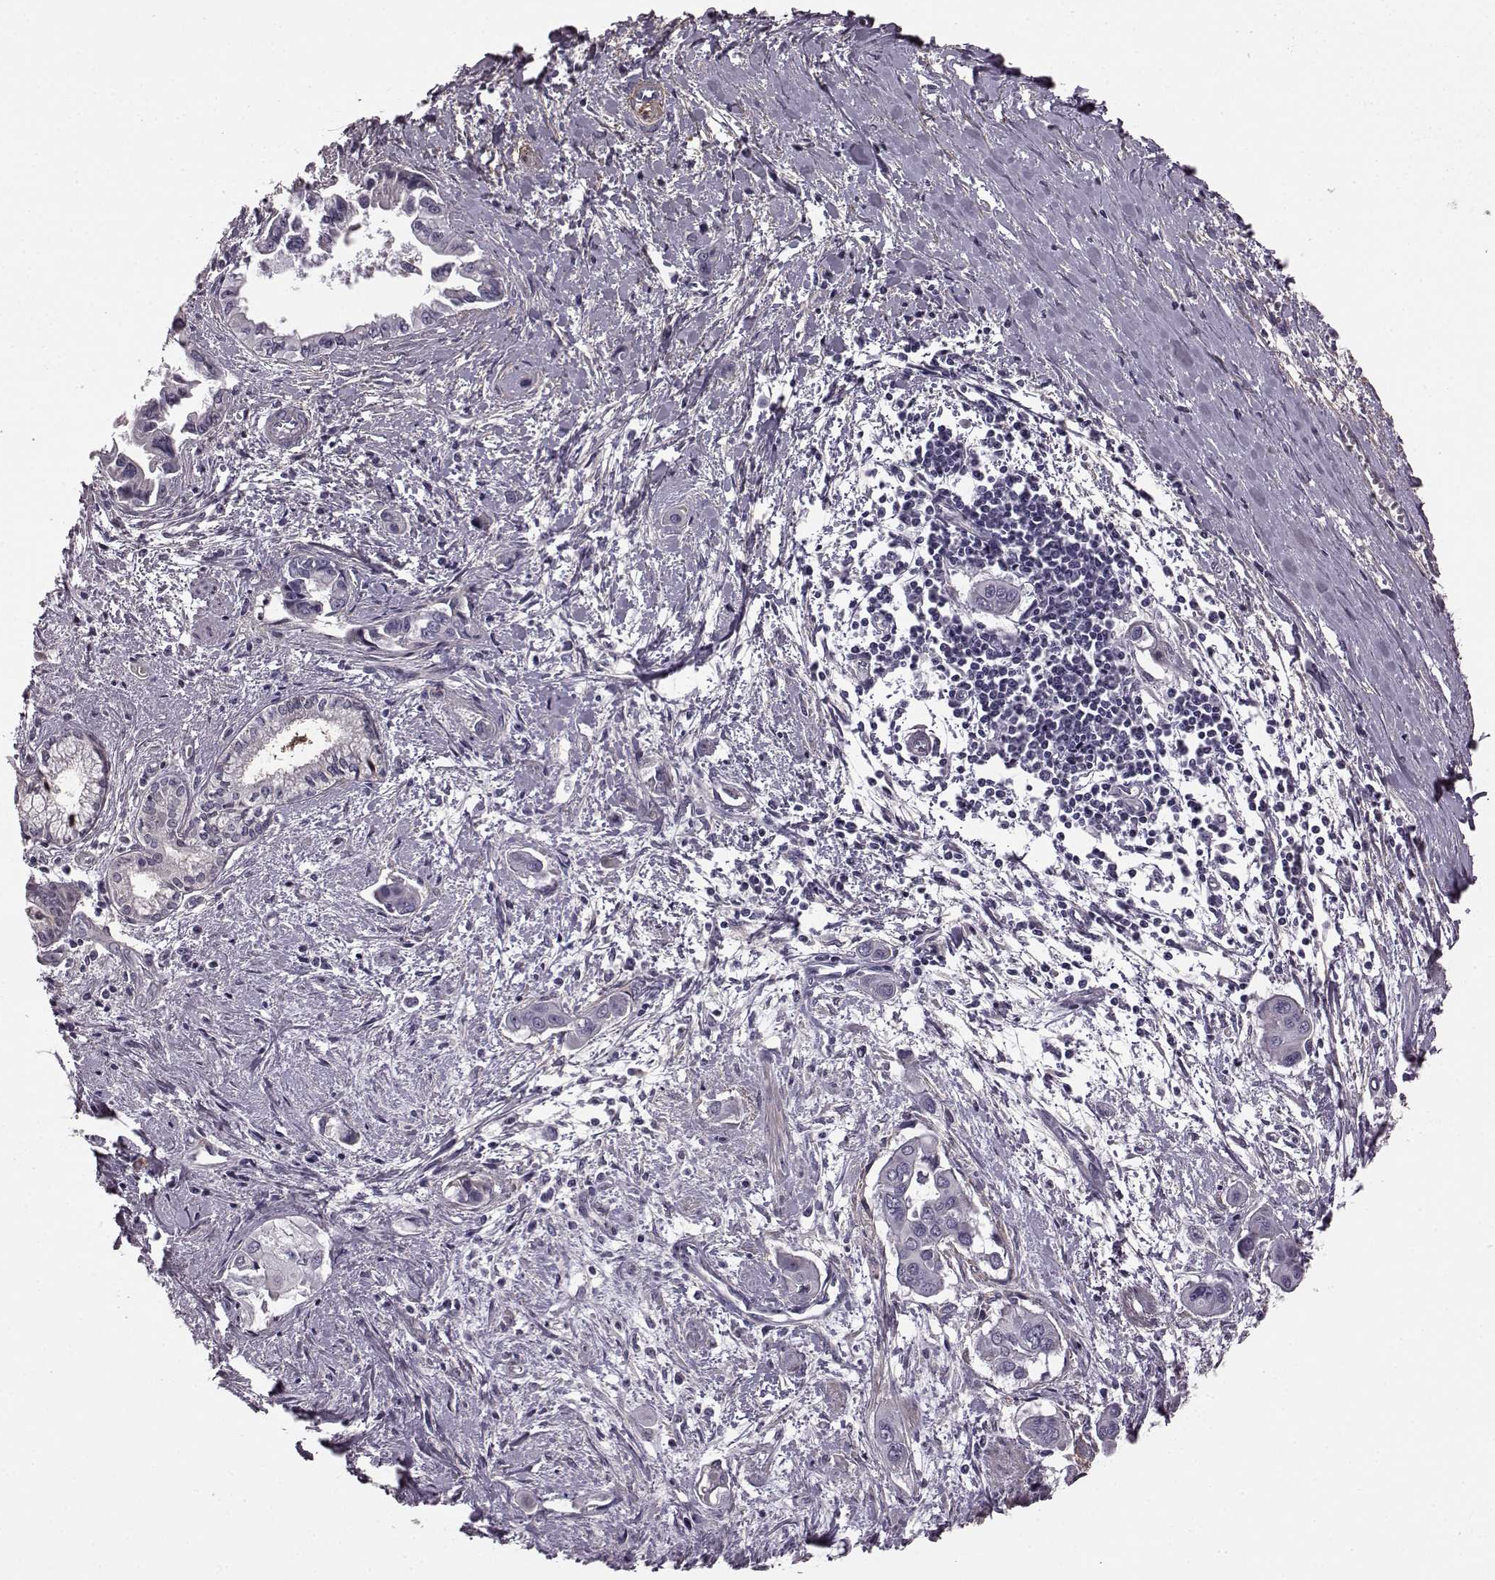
{"staining": {"intensity": "negative", "quantity": "none", "location": "none"}, "tissue": "pancreatic cancer", "cell_type": "Tumor cells", "image_type": "cancer", "snomed": [{"axis": "morphology", "description": "Adenocarcinoma, NOS"}, {"axis": "topography", "description": "Pancreas"}], "caption": "Tumor cells show no significant protein positivity in pancreatic cancer (adenocarcinoma).", "gene": "GRK1", "patient": {"sex": "male", "age": 60}}